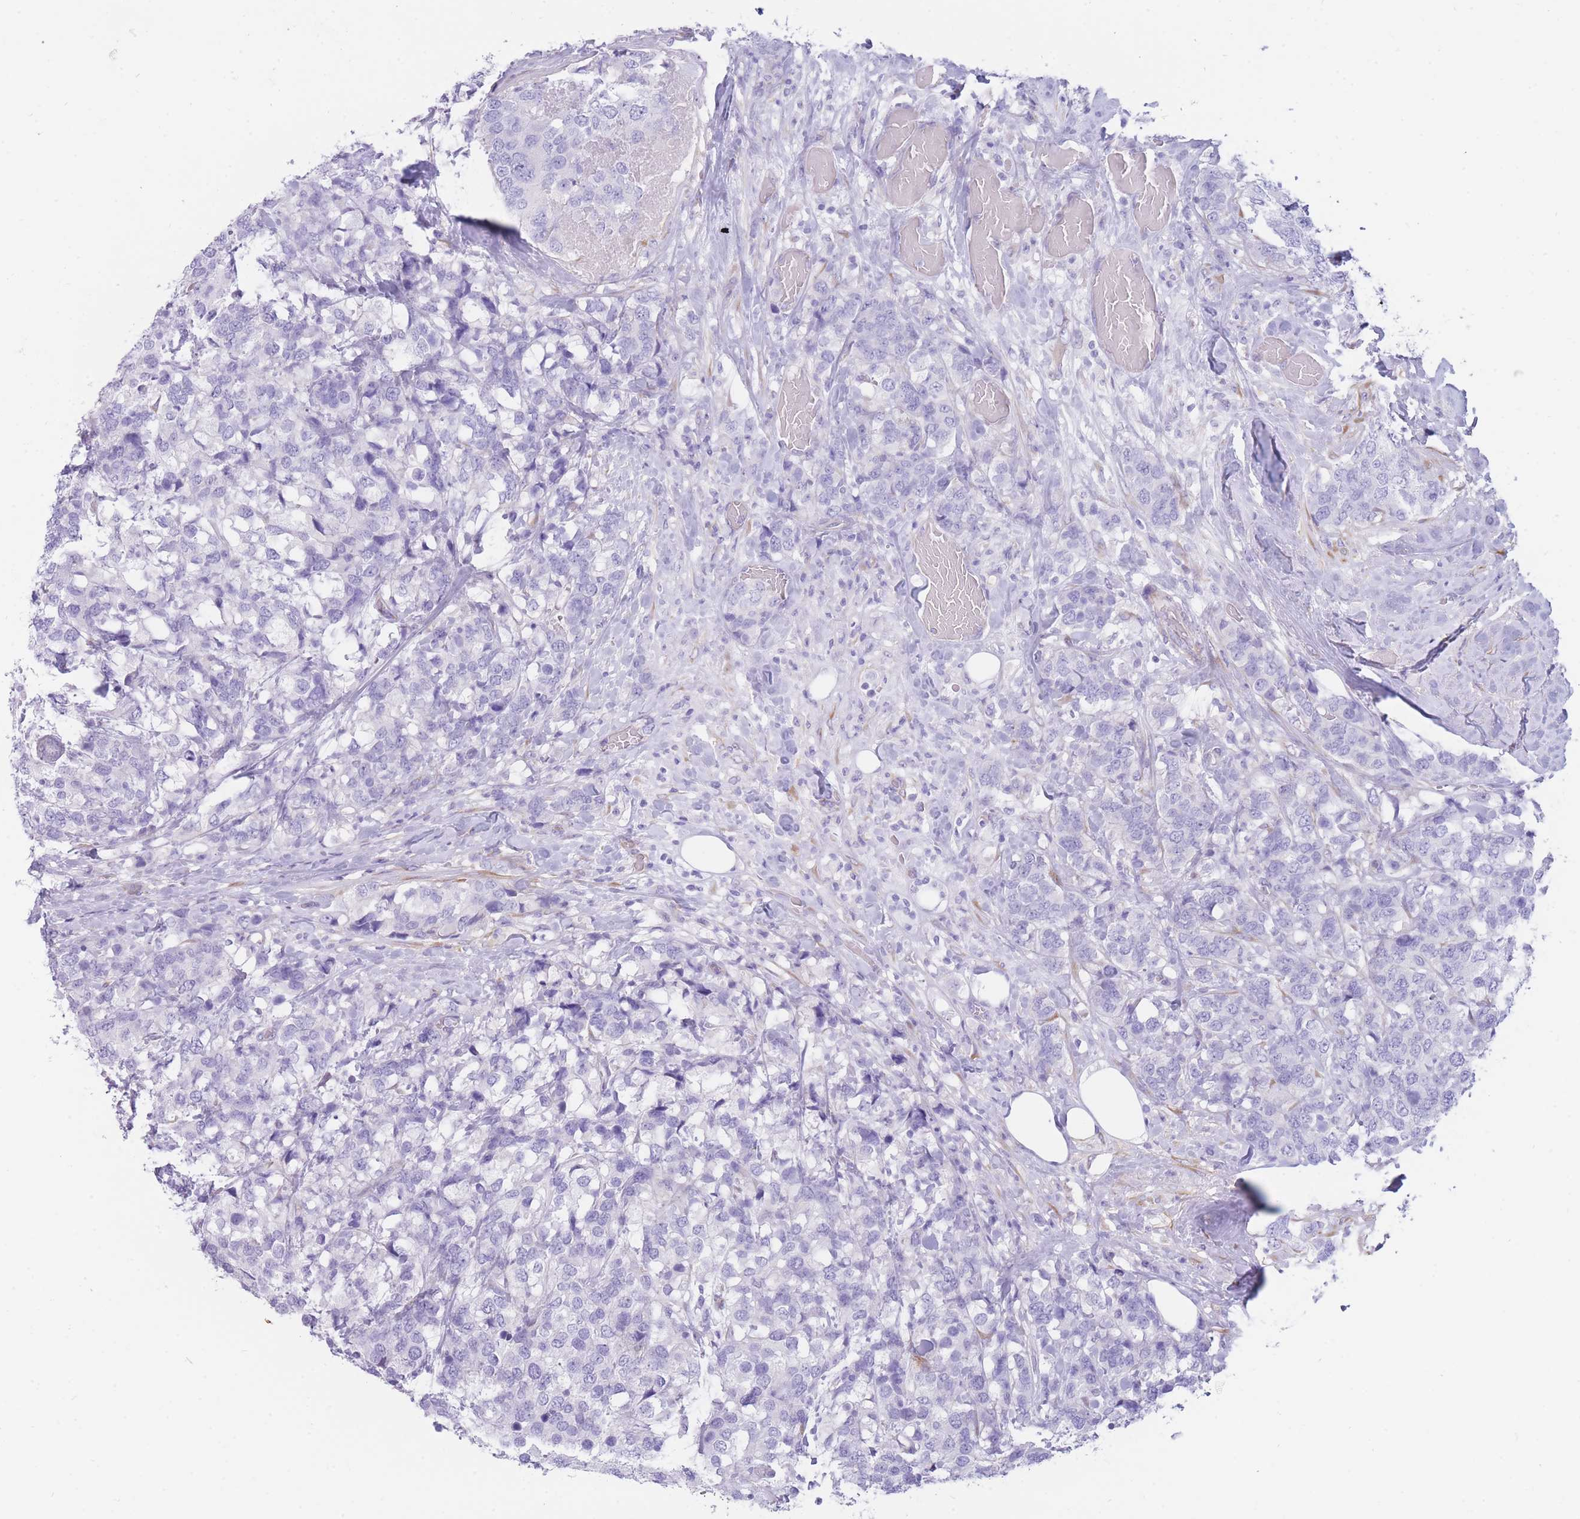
{"staining": {"intensity": "negative", "quantity": "none", "location": "none"}, "tissue": "breast cancer", "cell_type": "Tumor cells", "image_type": "cancer", "snomed": [{"axis": "morphology", "description": "Lobular carcinoma"}, {"axis": "topography", "description": "Breast"}], "caption": "Immunohistochemistry (IHC) photomicrograph of breast cancer (lobular carcinoma) stained for a protein (brown), which reveals no positivity in tumor cells.", "gene": "MTSS2", "patient": {"sex": "female", "age": 59}}